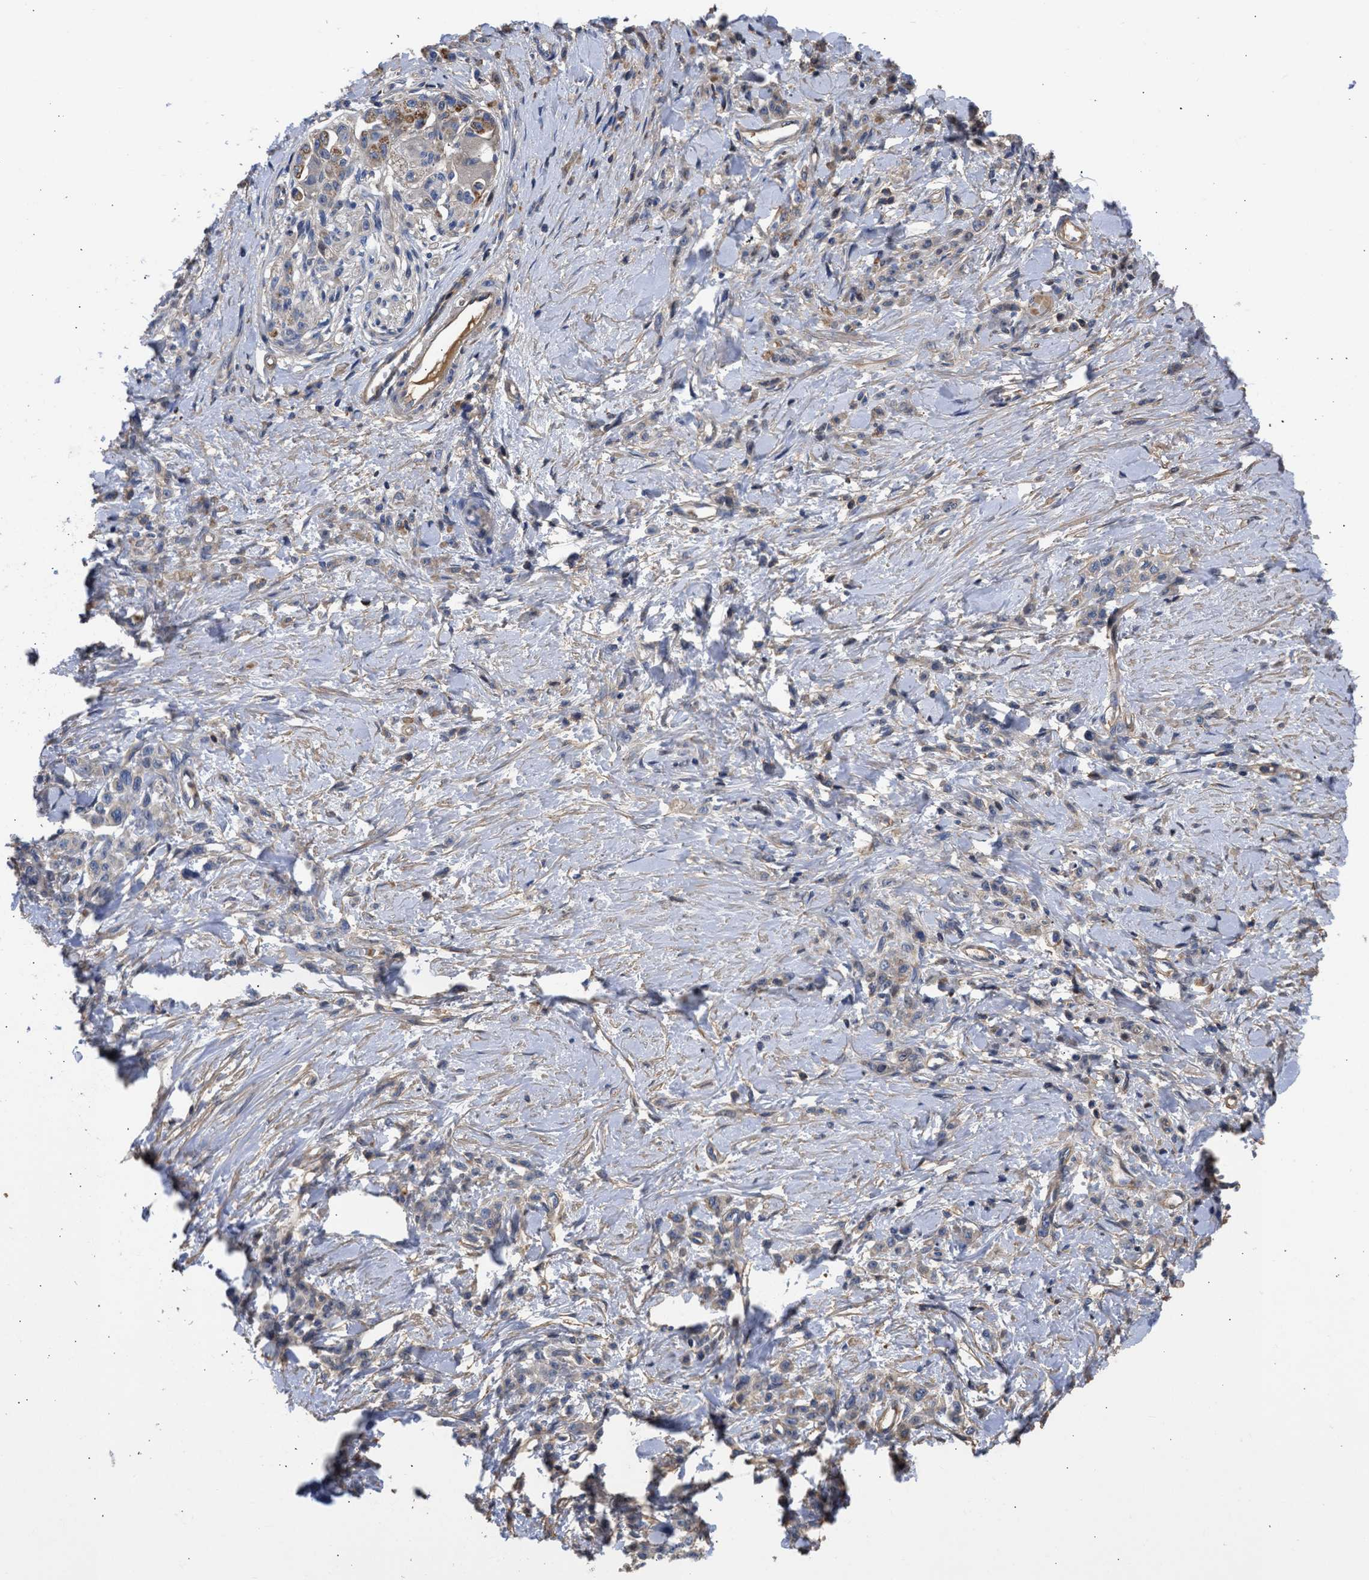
{"staining": {"intensity": "weak", "quantity": "<25%", "location": "cytoplasmic/membranous"}, "tissue": "stomach cancer", "cell_type": "Tumor cells", "image_type": "cancer", "snomed": [{"axis": "morphology", "description": "Normal tissue, NOS"}, {"axis": "morphology", "description": "Adenocarcinoma, NOS"}, {"axis": "topography", "description": "Stomach"}], "caption": "Immunohistochemical staining of stomach cancer exhibits no significant positivity in tumor cells.", "gene": "MAS1L", "patient": {"sex": "male", "age": 82}}